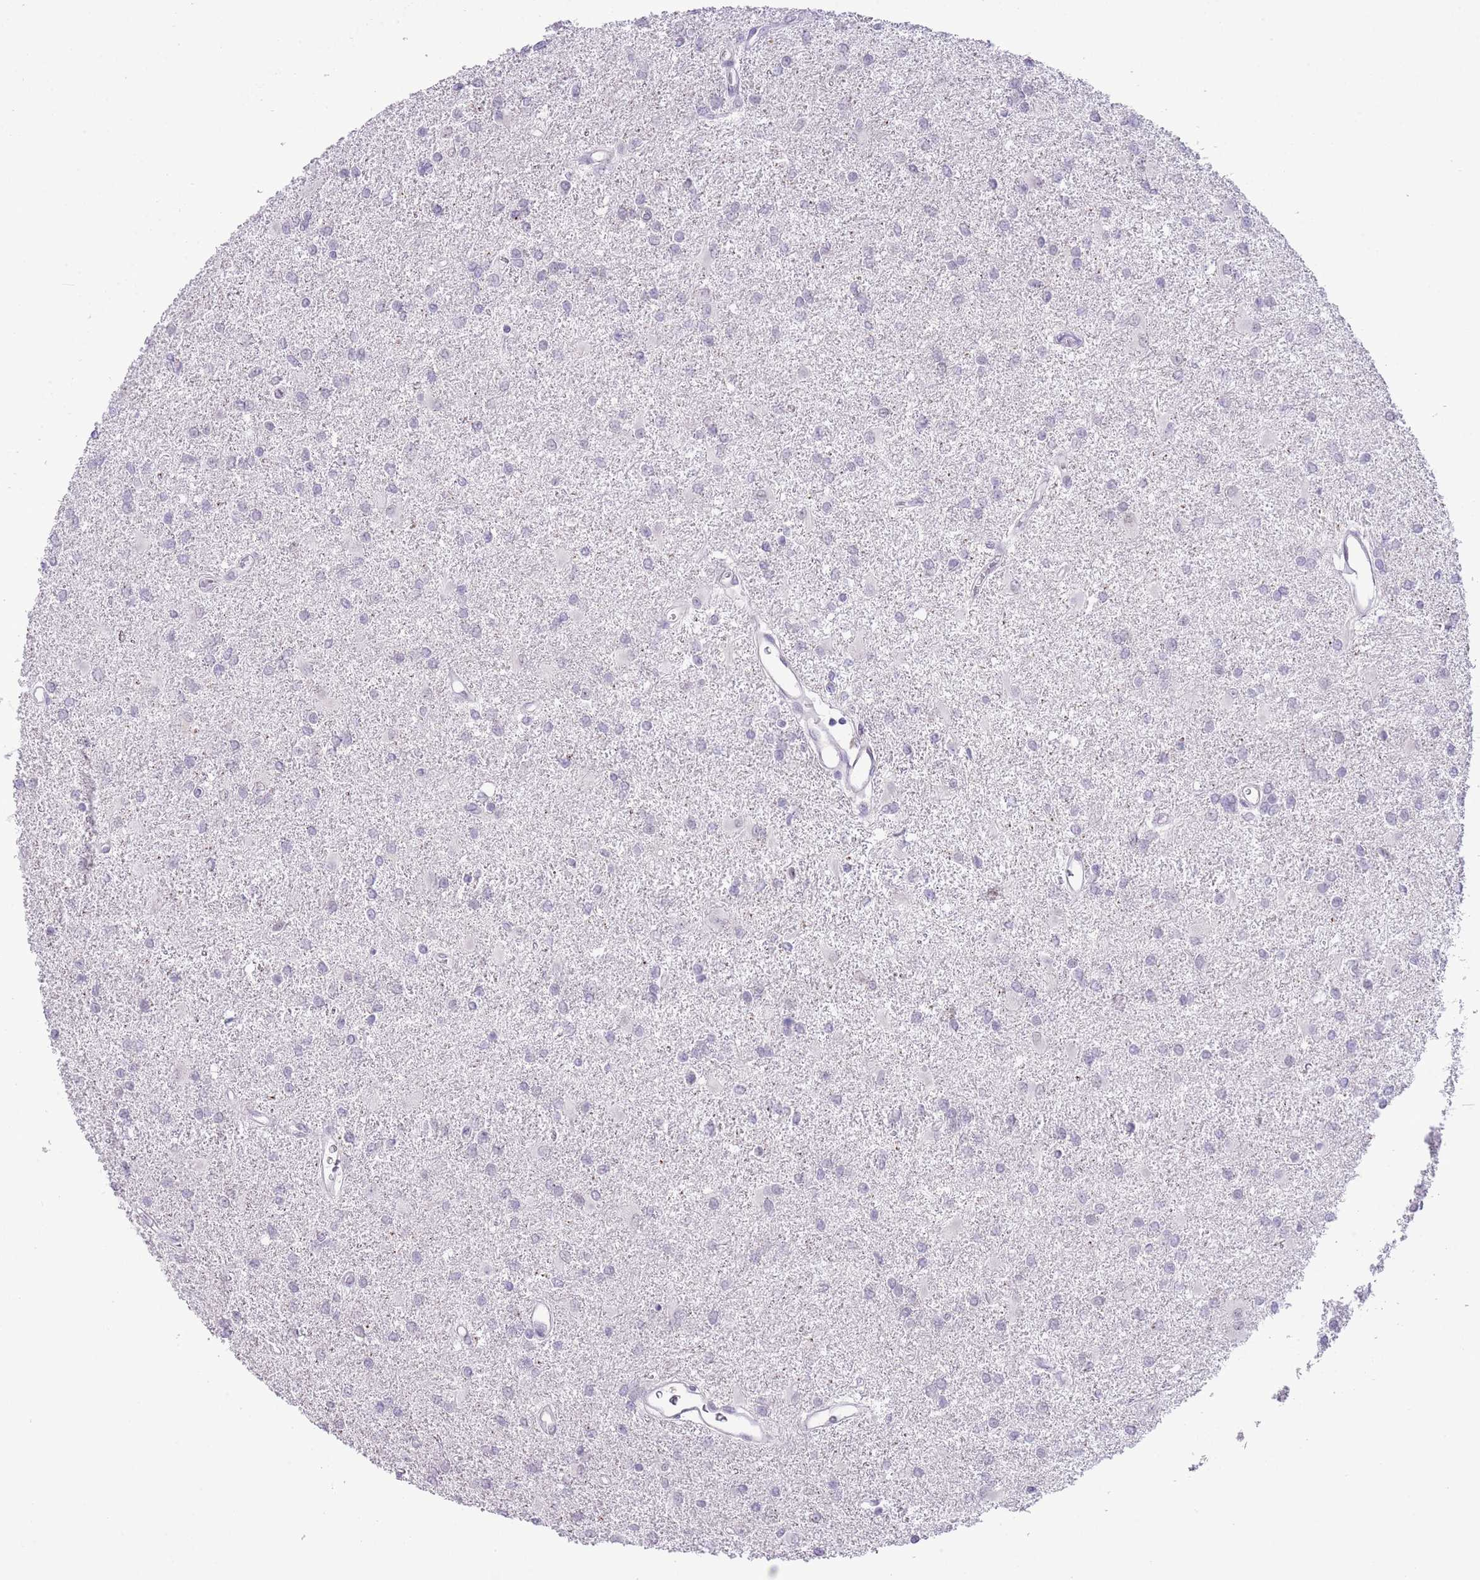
{"staining": {"intensity": "negative", "quantity": "none", "location": "none"}, "tissue": "glioma", "cell_type": "Tumor cells", "image_type": "cancer", "snomed": [{"axis": "morphology", "description": "Glioma, malignant, High grade"}, {"axis": "topography", "description": "Brain"}], "caption": "An IHC photomicrograph of malignant glioma (high-grade) is shown. There is no staining in tumor cells of malignant glioma (high-grade). (DAB immunohistochemistry (IHC), high magnification).", "gene": "MIDN", "patient": {"sex": "female", "age": 50}}